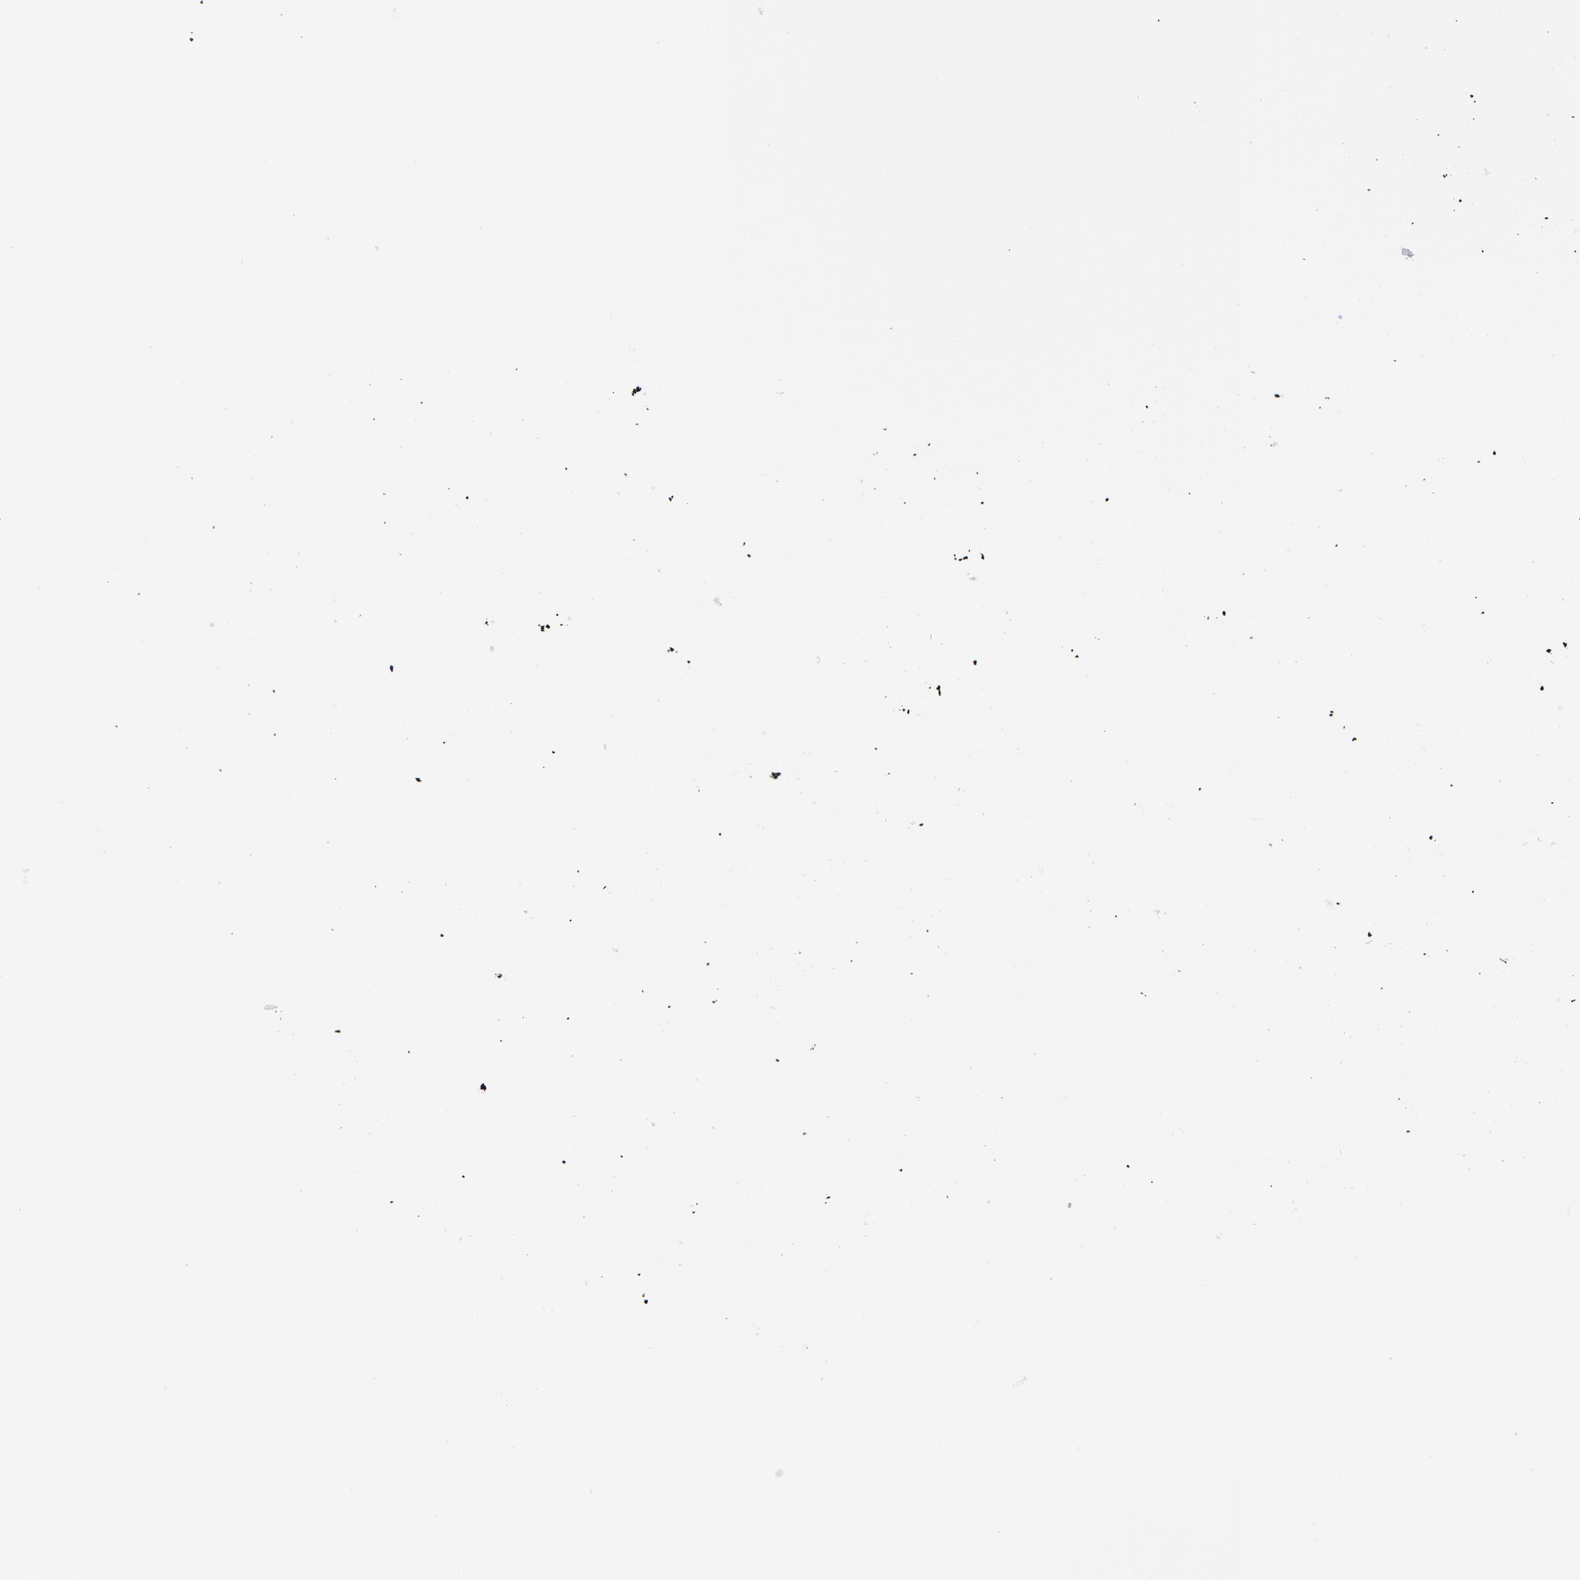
{"staining": {"intensity": "negative", "quantity": "none", "location": "none"}, "tissue": "lymphoma", "cell_type": "Tumor cells", "image_type": "cancer", "snomed": [{"axis": "morphology", "description": "Malignant lymphoma, non-Hodgkin's type, High grade"}, {"axis": "topography", "description": "Lymph node"}], "caption": "A photomicrograph of lymphoma stained for a protein demonstrates no brown staining in tumor cells.", "gene": "AMACR", "patient": {"sex": "female", "age": 76}}